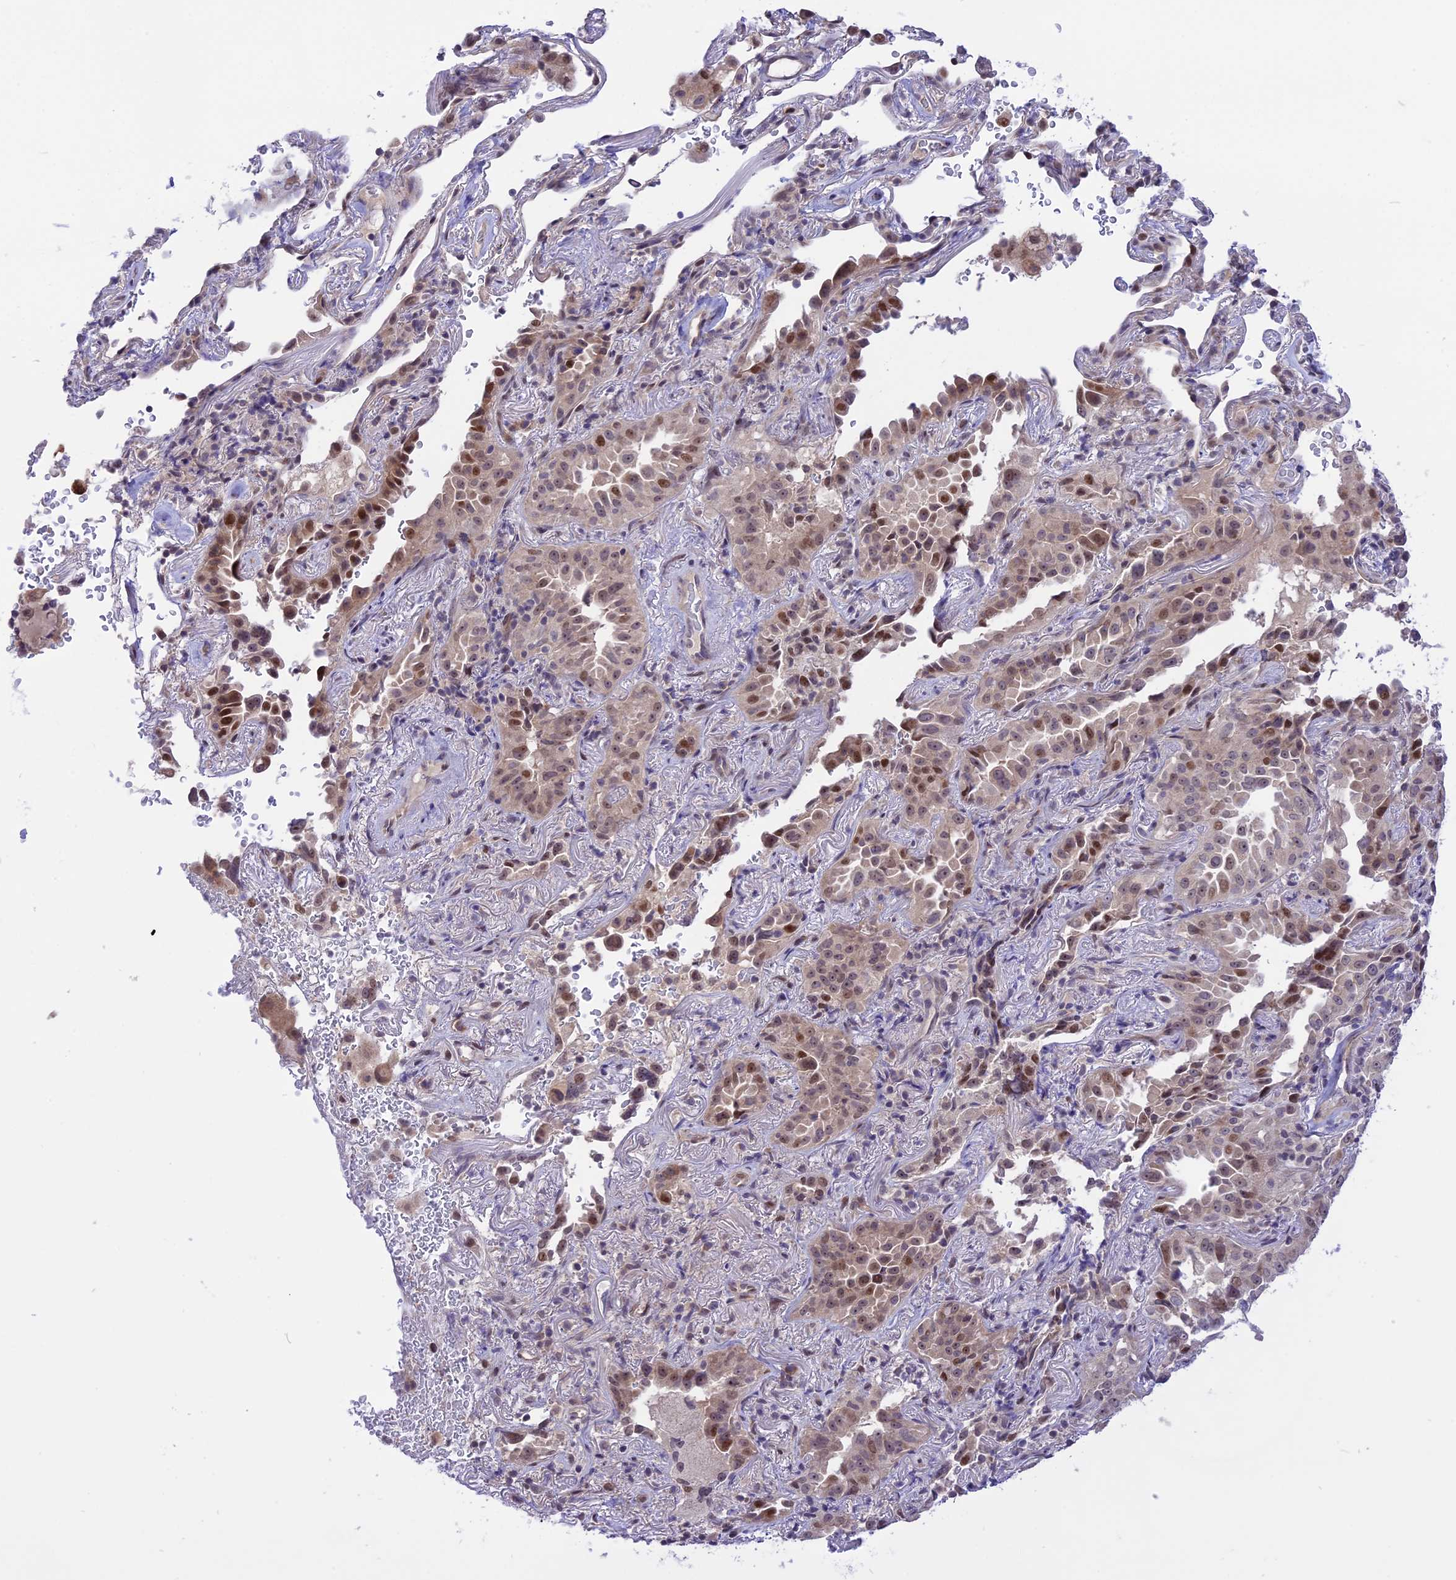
{"staining": {"intensity": "moderate", "quantity": "25%-75%", "location": "nuclear"}, "tissue": "lung cancer", "cell_type": "Tumor cells", "image_type": "cancer", "snomed": [{"axis": "morphology", "description": "Adenocarcinoma, NOS"}, {"axis": "topography", "description": "Lung"}], "caption": "Approximately 25%-75% of tumor cells in human lung cancer exhibit moderate nuclear protein expression as visualized by brown immunohistochemical staining.", "gene": "ZNF837", "patient": {"sex": "female", "age": 69}}